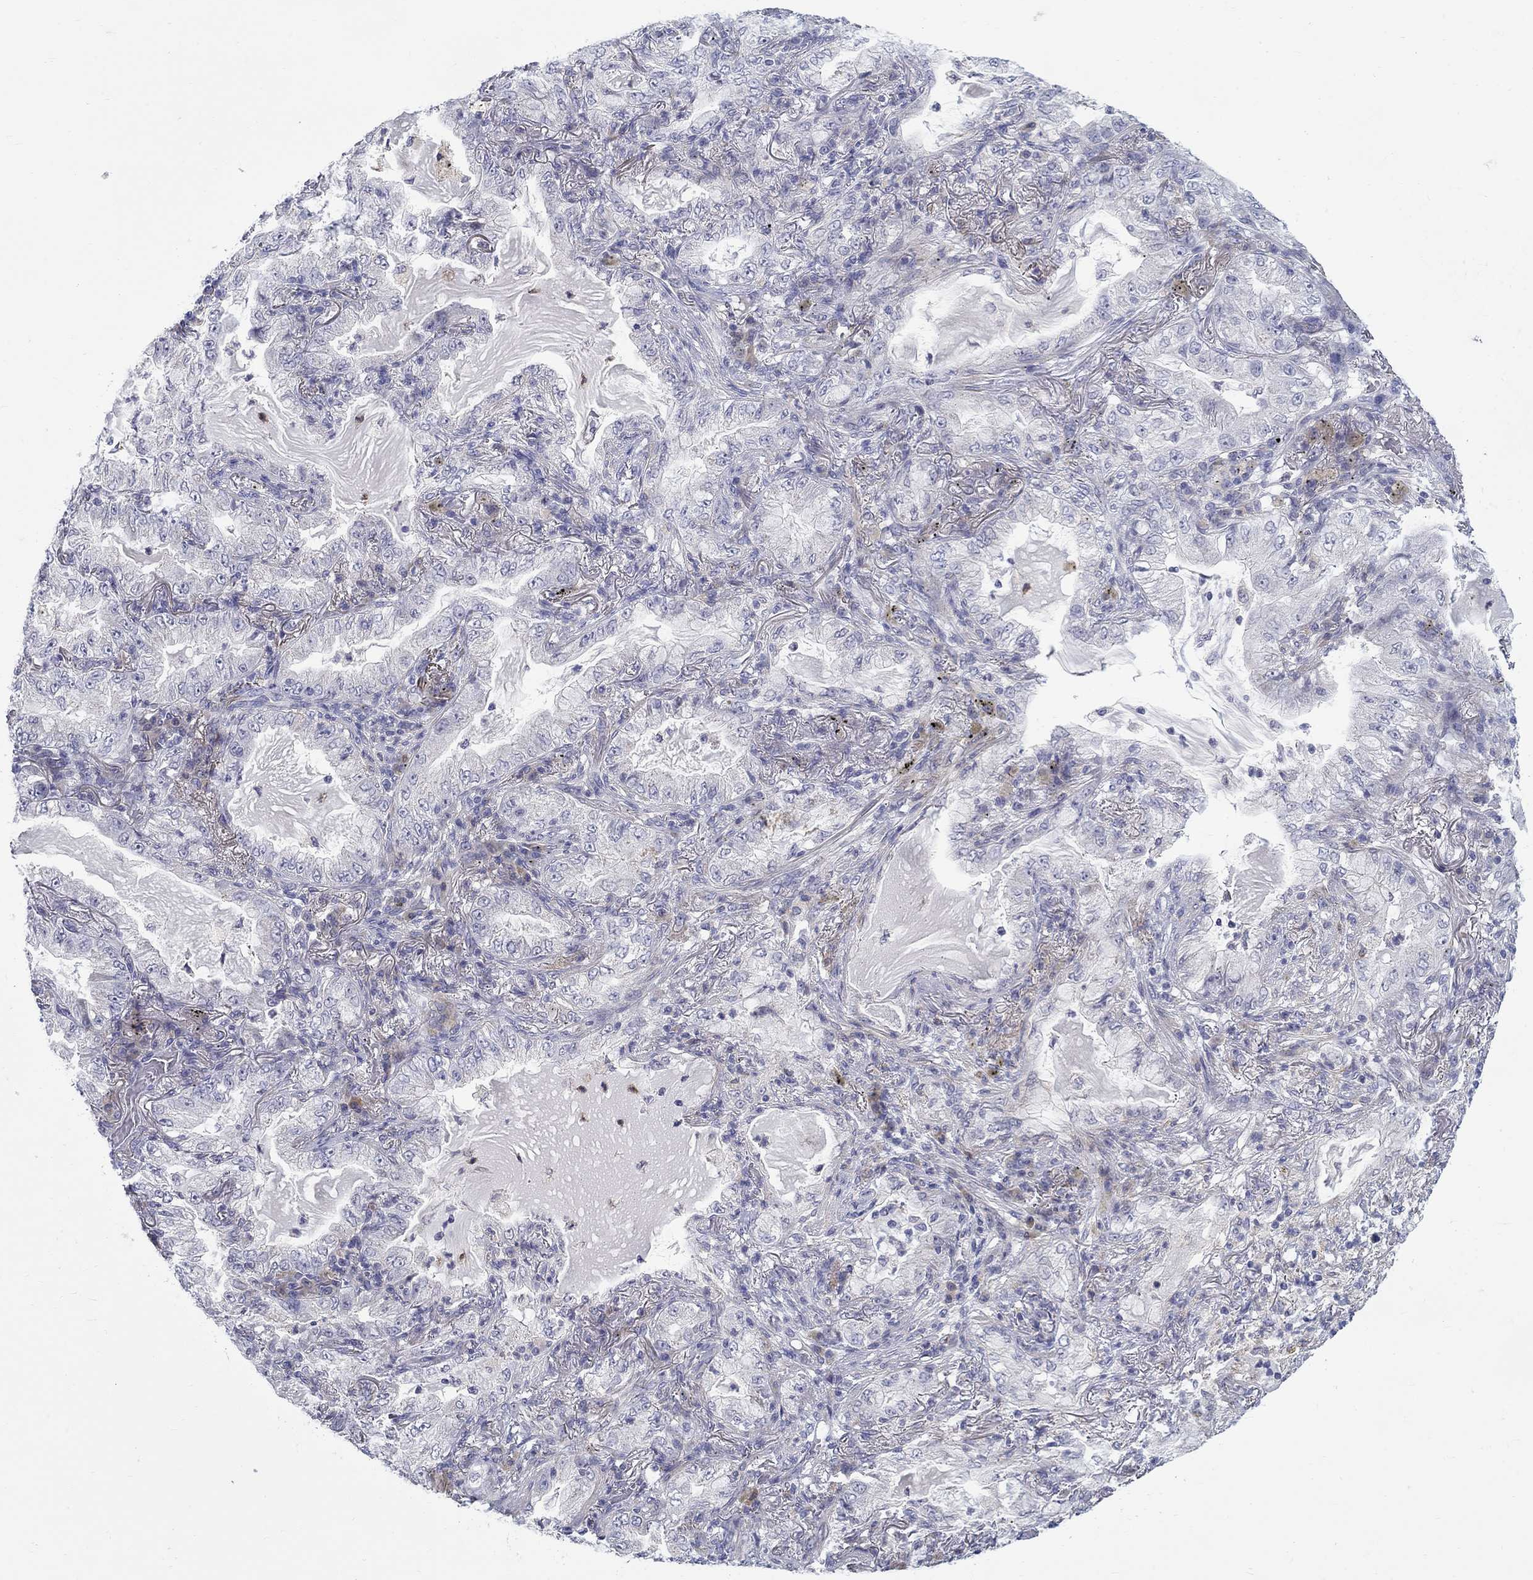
{"staining": {"intensity": "negative", "quantity": "none", "location": "none"}, "tissue": "lung cancer", "cell_type": "Tumor cells", "image_type": "cancer", "snomed": [{"axis": "morphology", "description": "Adenocarcinoma, NOS"}, {"axis": "topography", "description": "Lung"}], "caption": "Lung cancer stained for a protein using IHC displays no expression tumor cells.", "gene": "ABCA4", "patient": {"sex": "female", "age": 73}}